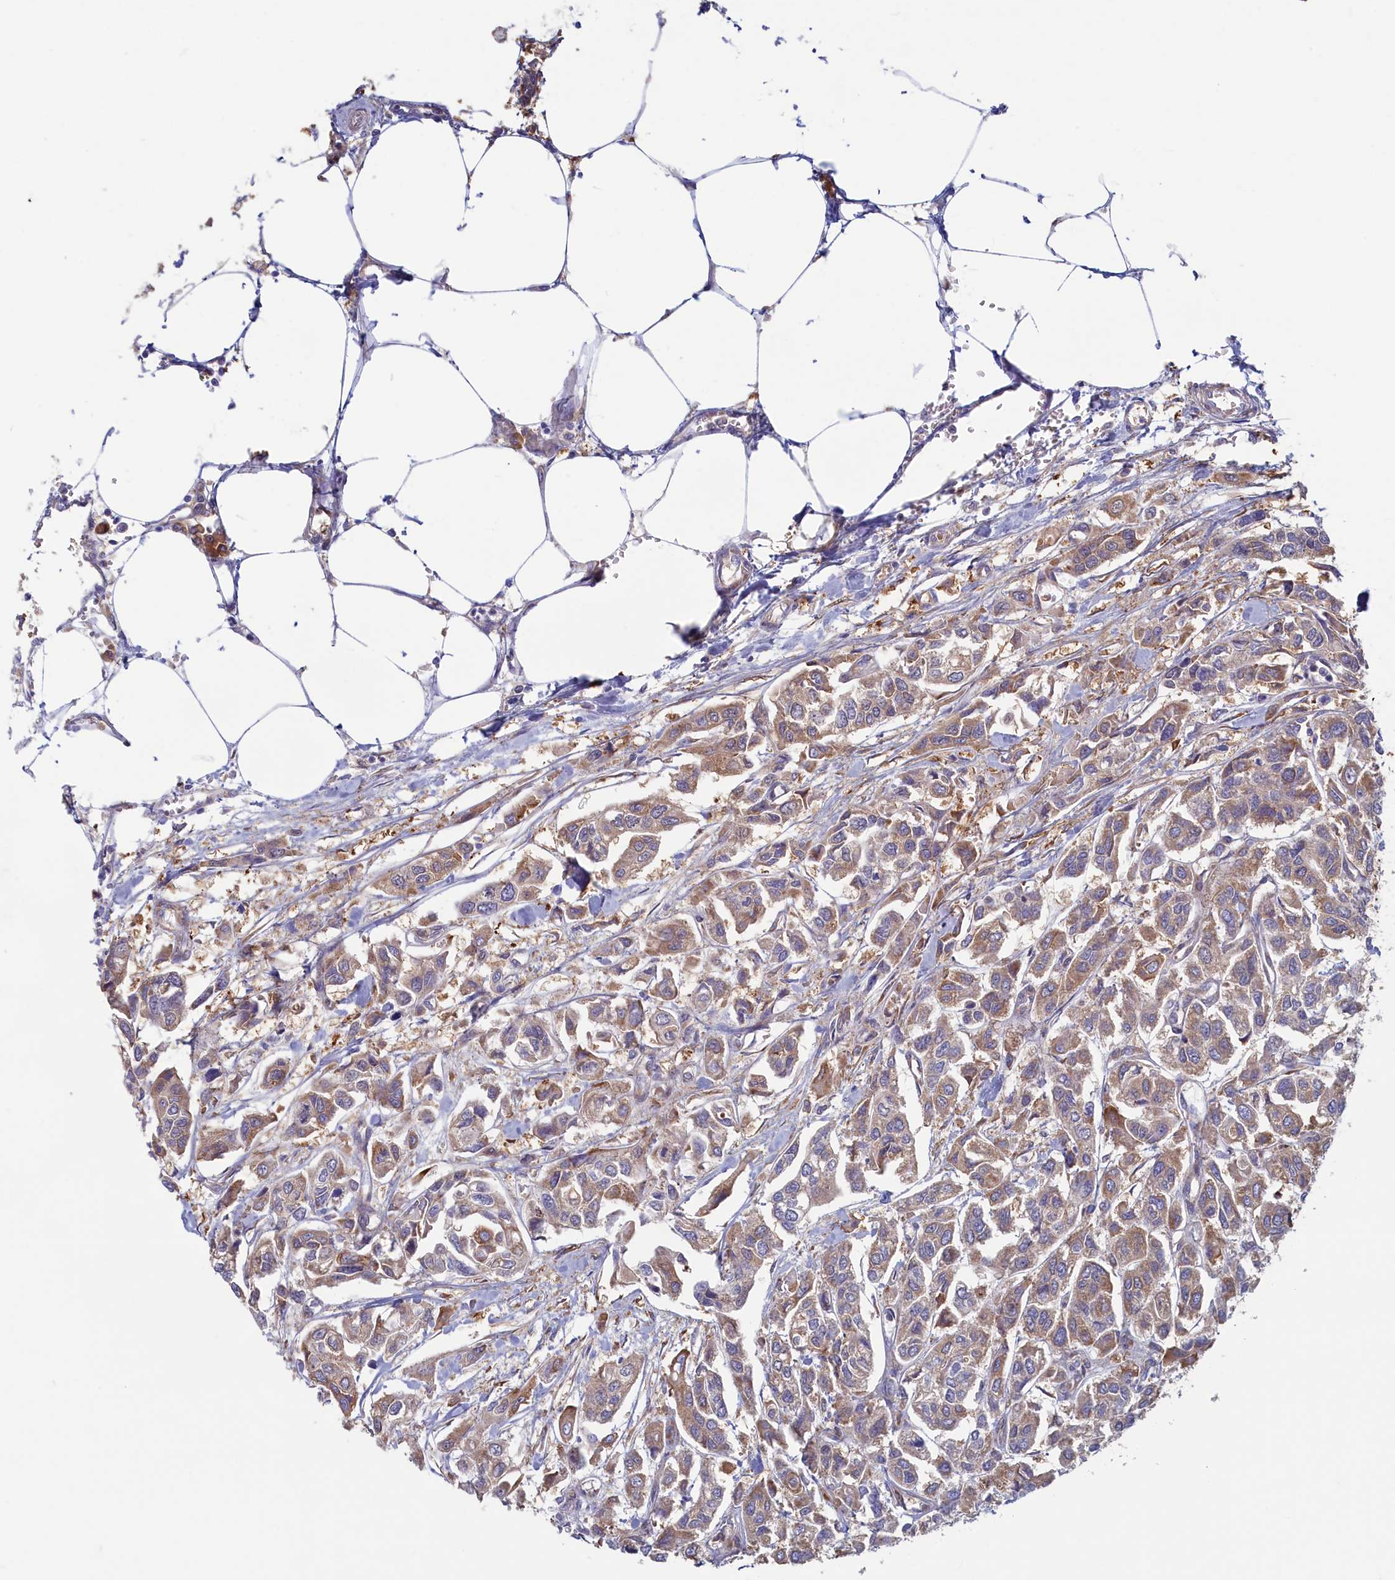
{"staining": {"intensity": "weak", "quantity": "25%-75%", "location": "cytoplasmic/membranous"}, "tissue": "urothelial cancer", "cell_type": "Tumor cells", "image_type": "cancer", "snomed": [{"axis": "morphology", "description": "Urothelial carcinoma, High grade"}, {"axis": "topography", "description": "Urinary bladder"}], "caption": "Tumor cells exhibit weak cytoplasmic/membranous staining in about 25%-75% of cells in urothelial carcinoma (high-grade).", "gene": "SYNDIG1L", "patient": {"sex": "male", "age": 67}}